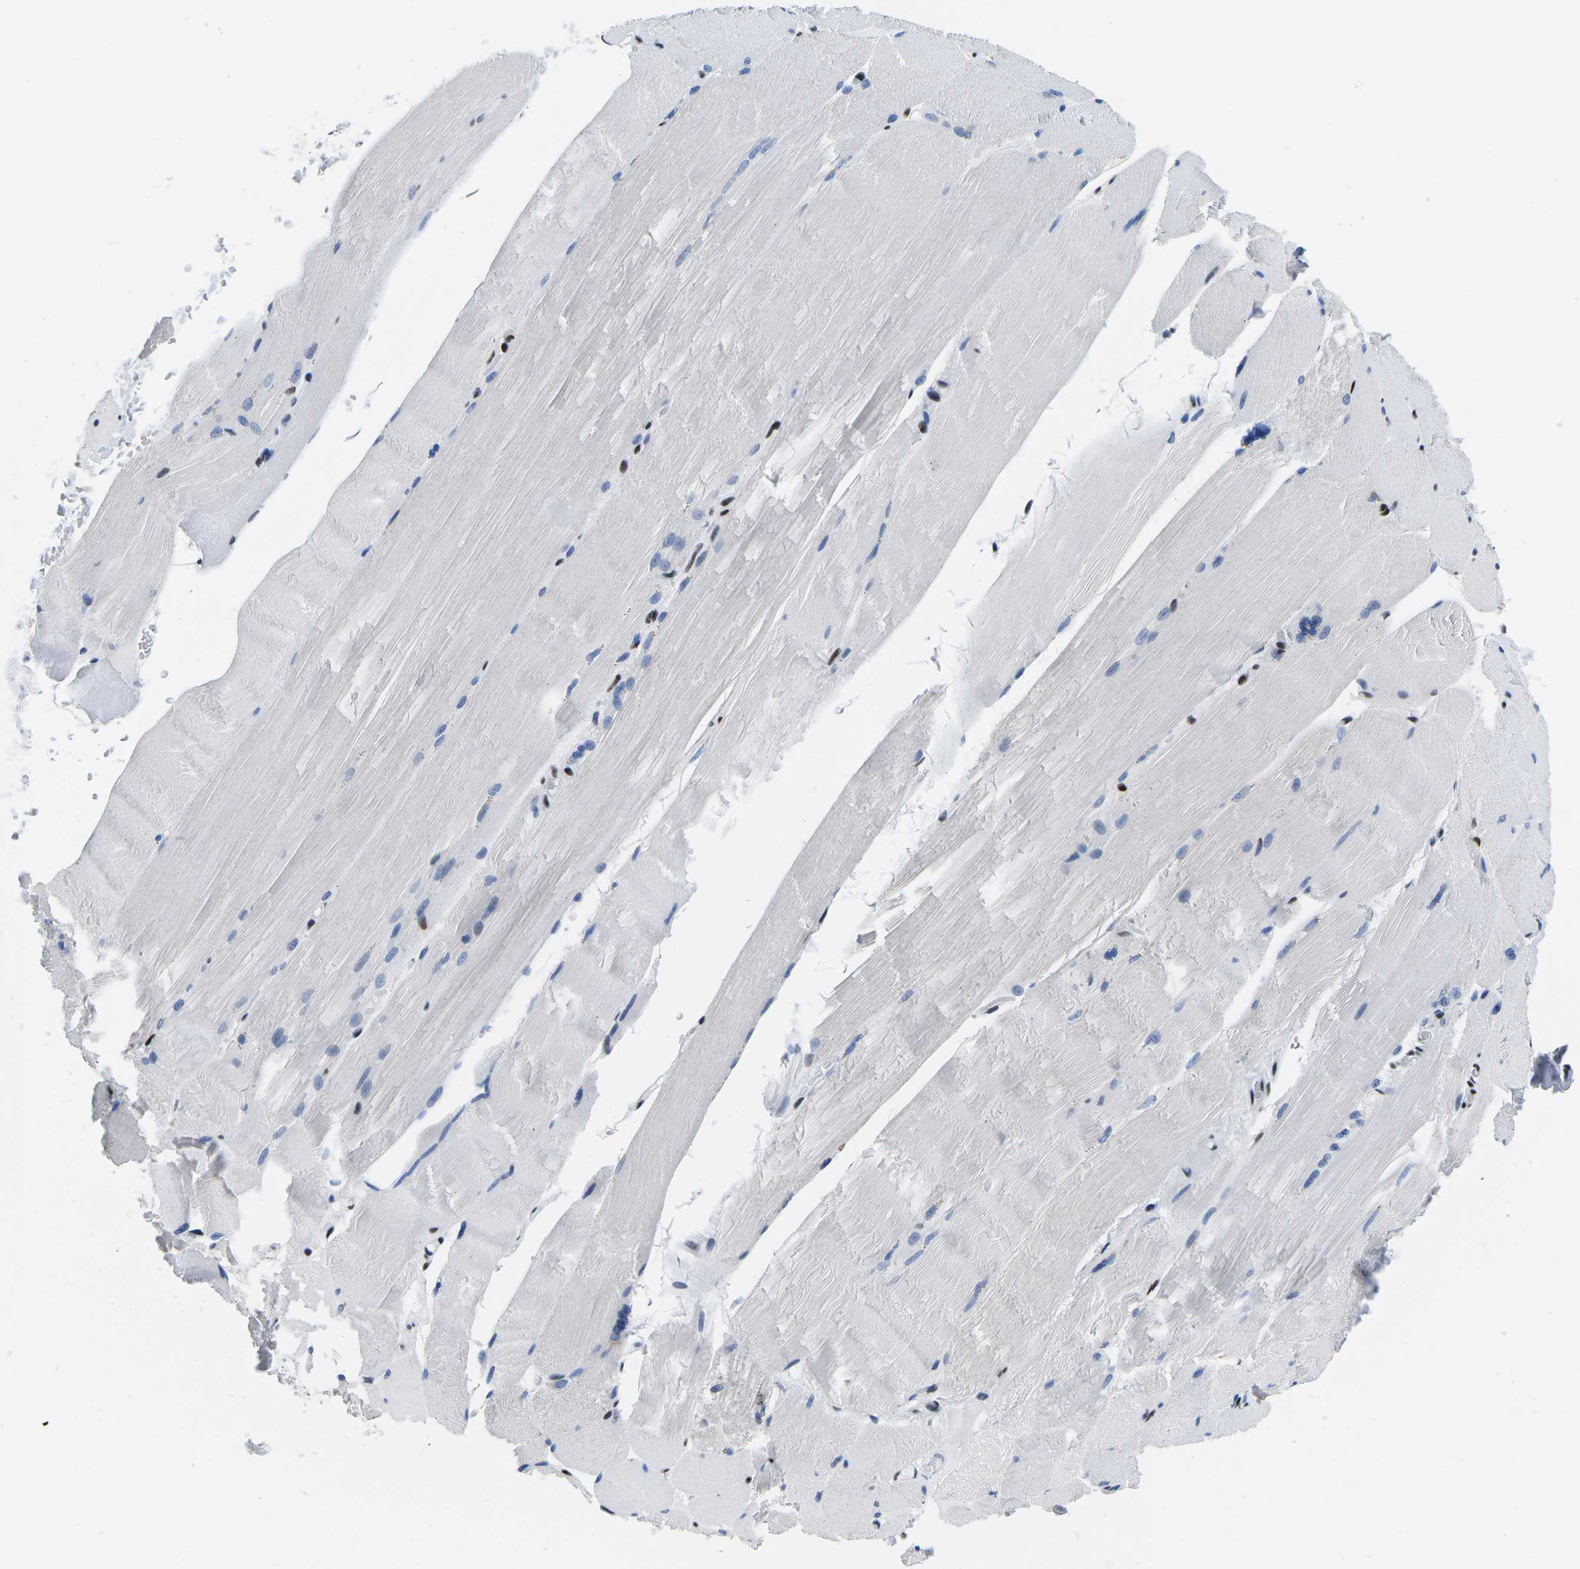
{"staining": {"intensity": "moderate", "quantity": "<25%", "location": "nuclear"}, "tissue": "skeletal muscle", "cell_type": "Myocytes", "image_type": "normal", "snomed": [{"axis": "morphology", "description": "Normal tissue, NOS"}, {"axis": "topography", "description": "Skin"}, {"axis": "topography", "description": "Skeletal muscle"}], "caption": "A brown stain labels moderate nuclear positivity of a protein in myocytes of unremarkable human skeletal muscle.", "gene": "ATF1", "patient": {"sex": "male", "age": 83}}